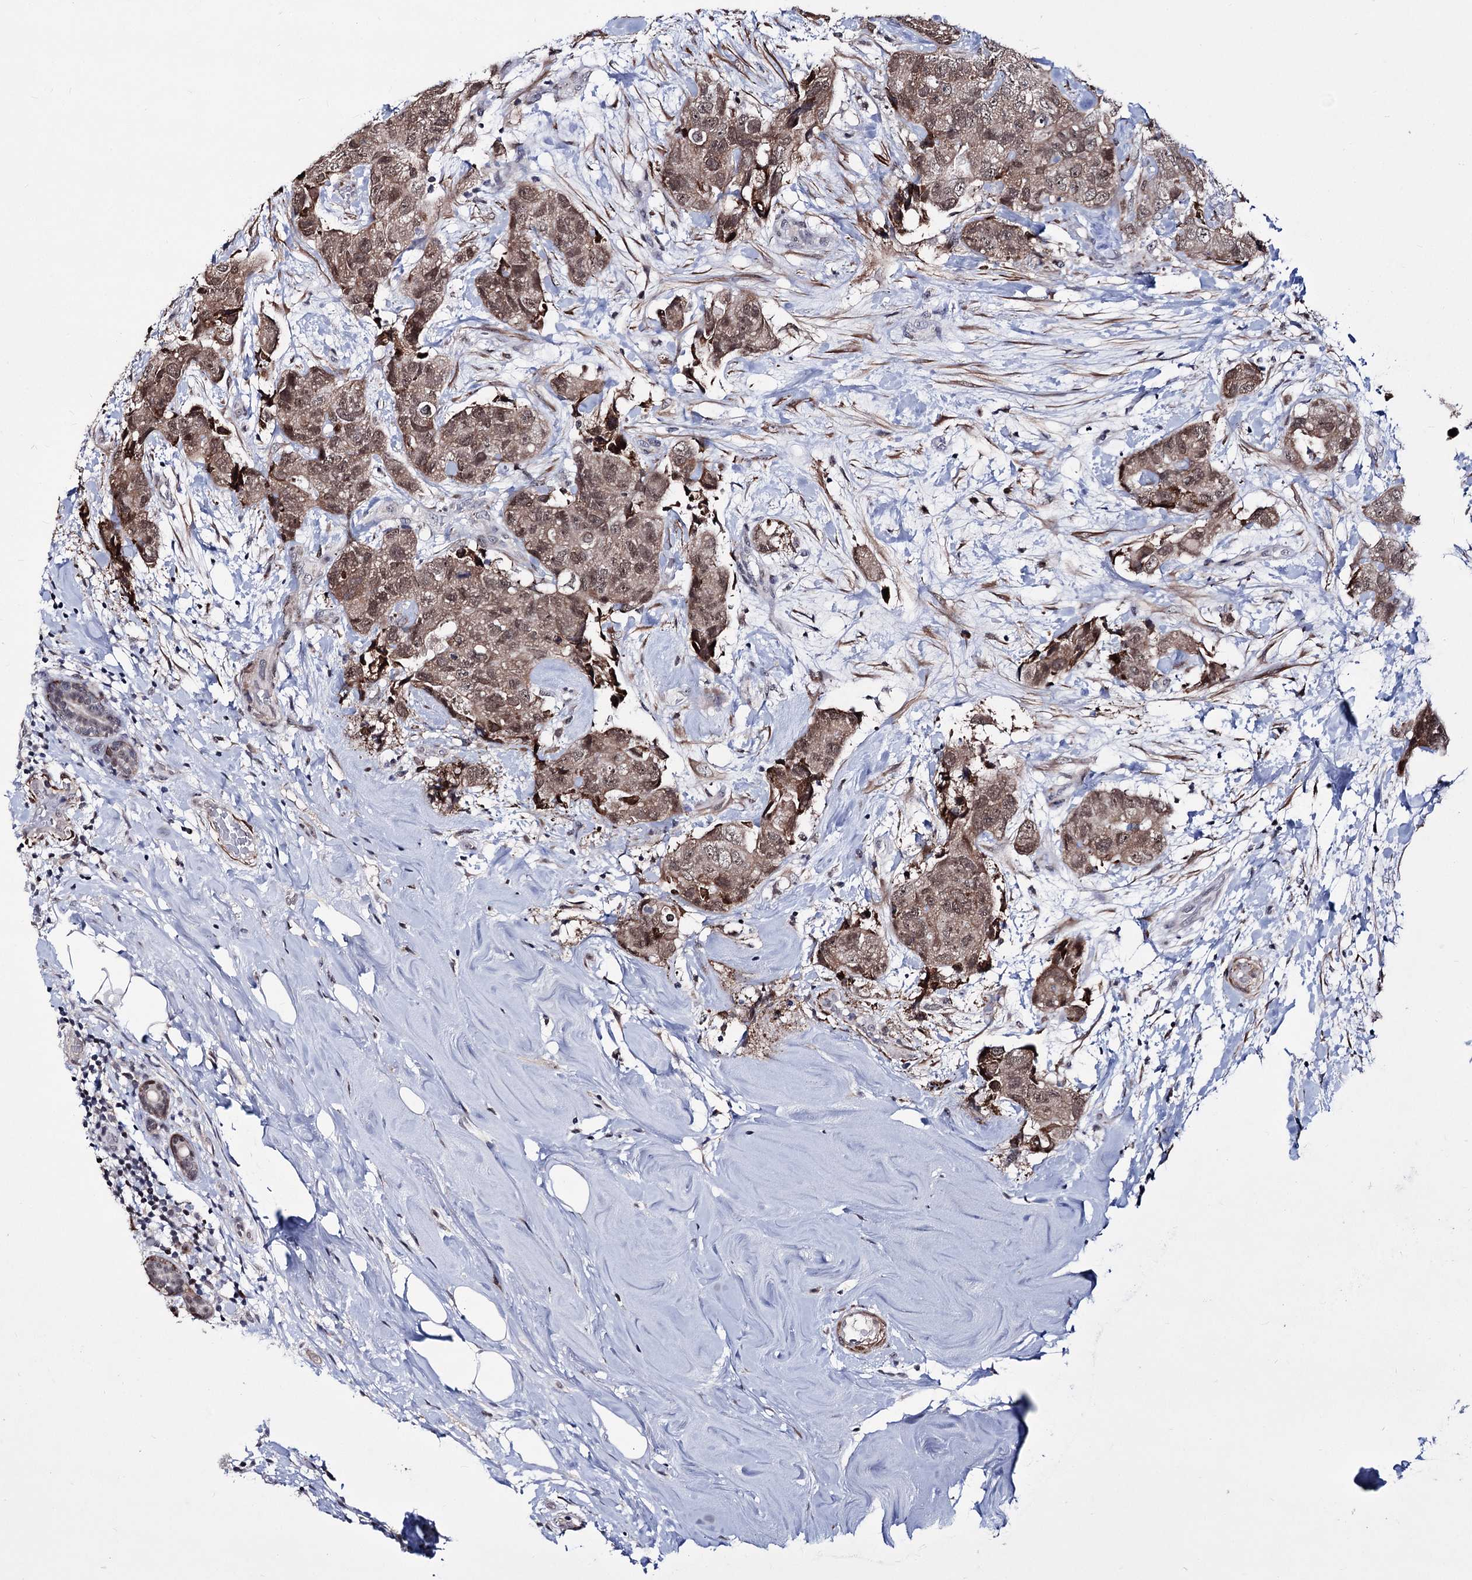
{"staining": {"intensity": "moderate", "quantity": ">75%", "location": "cytoplasmic/membranous,nuclear"}, "tissue": "breast cancer", "cell_type": "Tumor cells", "image_type": "cancer", "snomed": [{"axis": "morphology", "description": "Duct carcinoma"}, {"axis": "topography", "description": "Breast"}], "caption": "There is medium levels of moderate cytoplasmic/membranous and nuclear expression in tumor cells of intraductal carcinoma (breast), as demonstrated by immunohistochemical staining (brown color).", "gene": "PPRC1", "patient": {"sex": "female", "age": 62}}